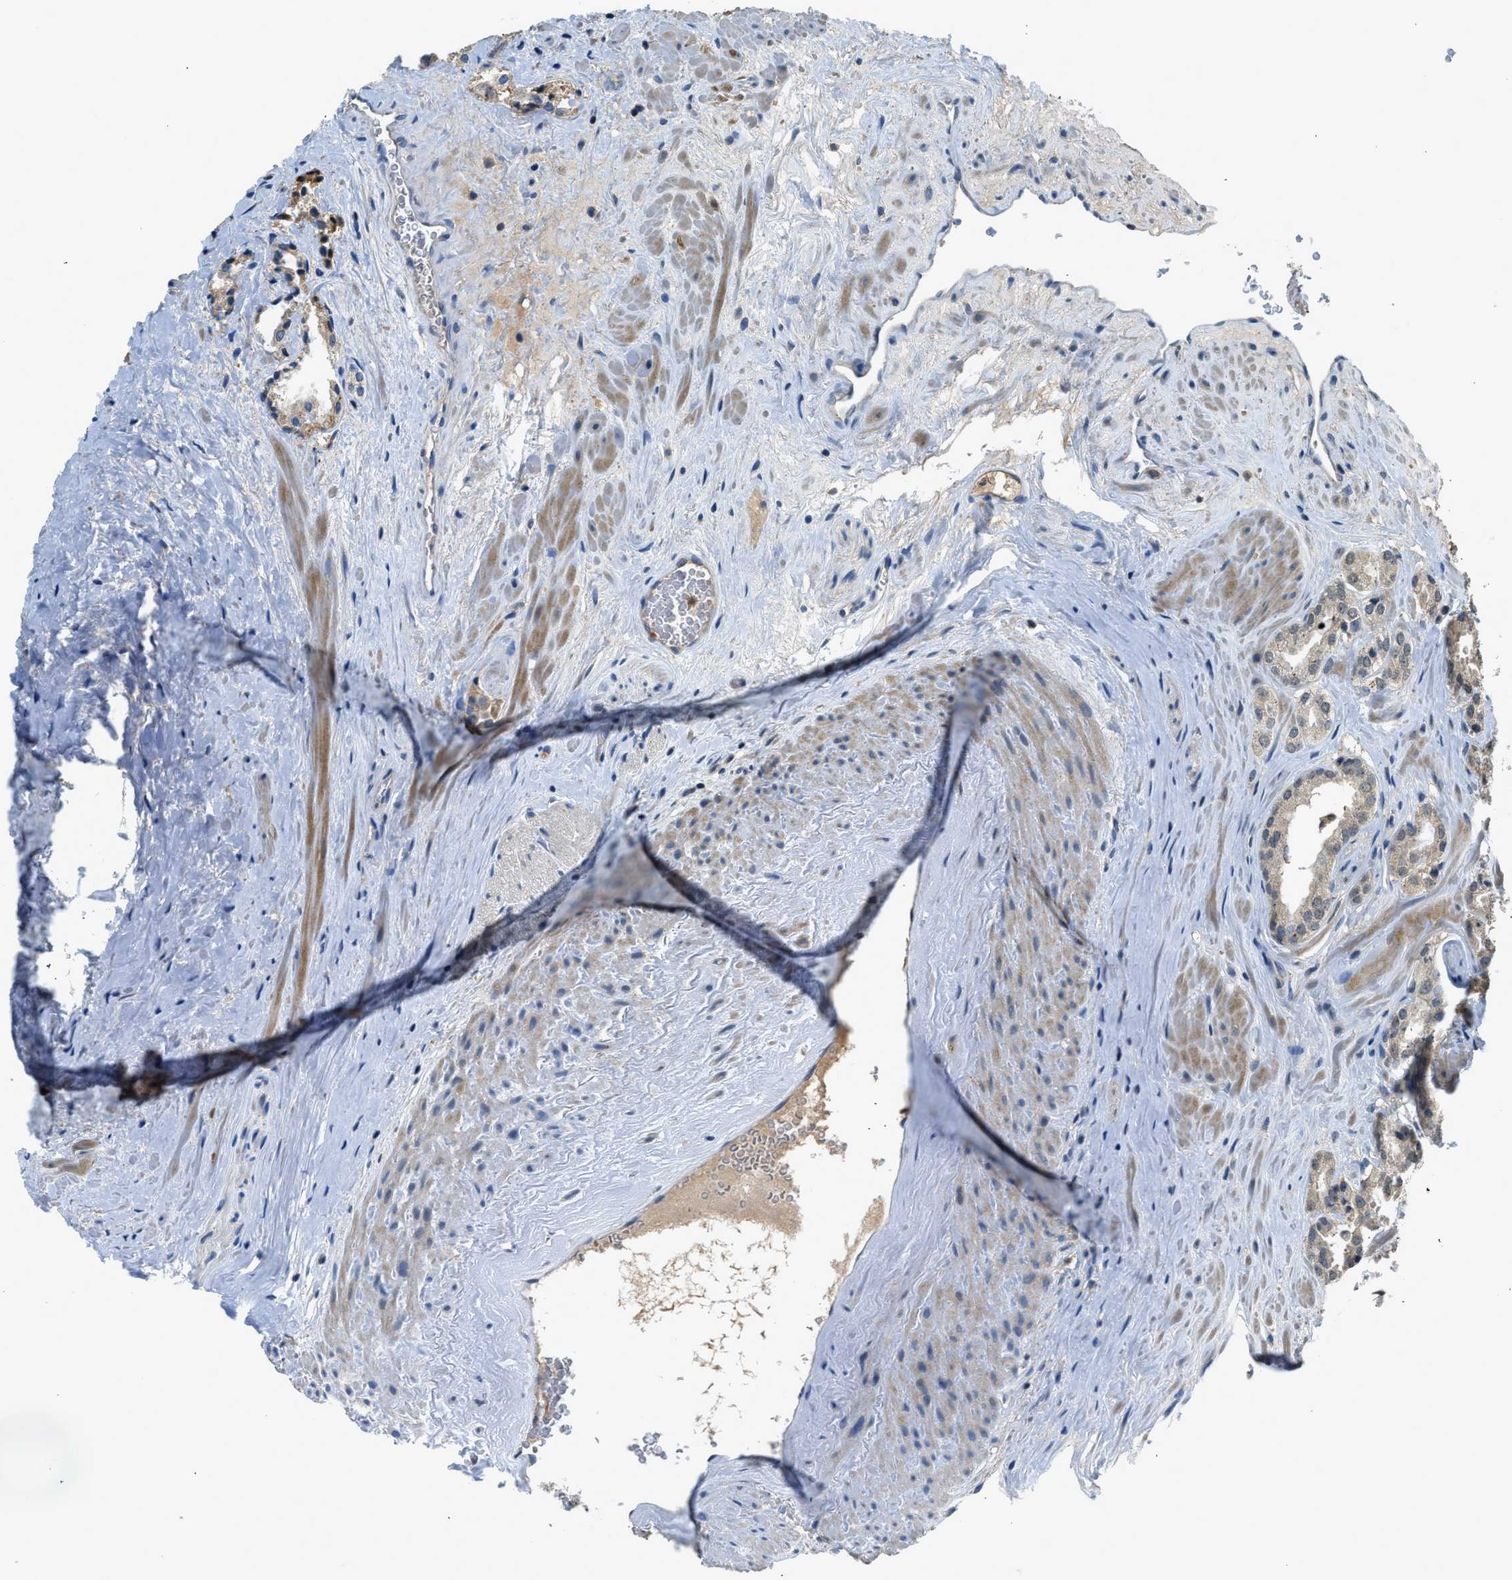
{"staining": {"intensity": "negative", "quantity": "none", "location": "none"}, "tissue": "prostate cancer", "cell_type": "Tumor cells", "image_type": "cancer", "snomed": [{"axis": "morphology", "description": "Adenocarcinoma, High grade"}, {"axis": "topography", "description": "Prostate"}], "caption": "High power microscopy histopathology image of an IHC micrograph of prostate cancer (high-grade adenocarcinoma), revealing no significant positivity in tumor cells.", "gene": "SLC15A4", "patient": {"sex": "male", "age": 64}}